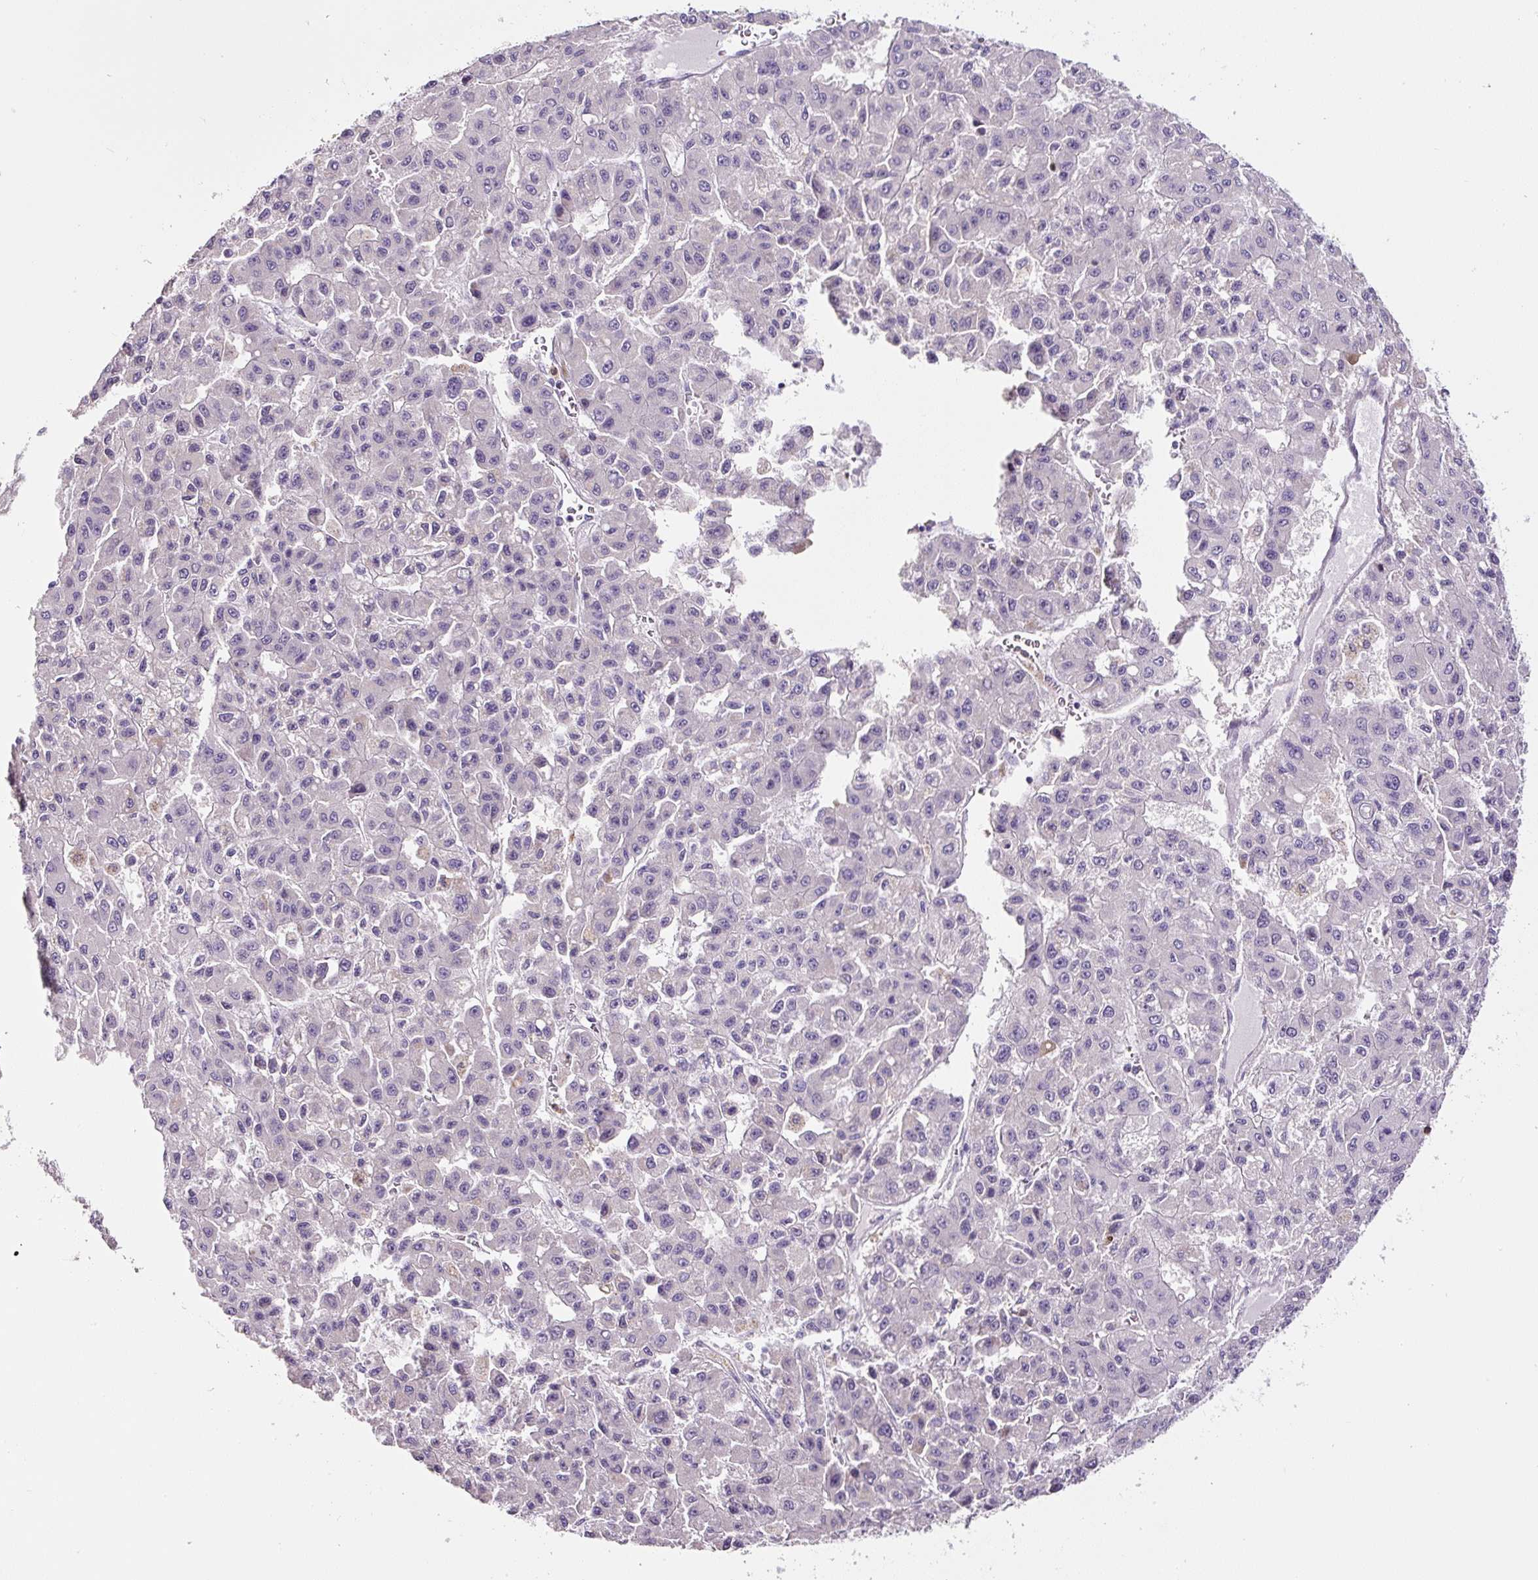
{"staining": {"intensity": "negative", "quantity": "none", "location": "none"}, "tissue": "liver cancer", "cell_type": "Tumor cells", "image_type": "cancer", "snomed": [{"axis": "morphology", "description": "Carcinoma, Hepatocellular, NOS"}, {"axis": "topography", "description": "Liver"}], "caption": "DAB immunohistochemical staining of hepatocellular carcinoma (liver) displays no significant expression in tumor cells.", "gene": "HPS4", "patient": {"sex": "male", "age": 70}}